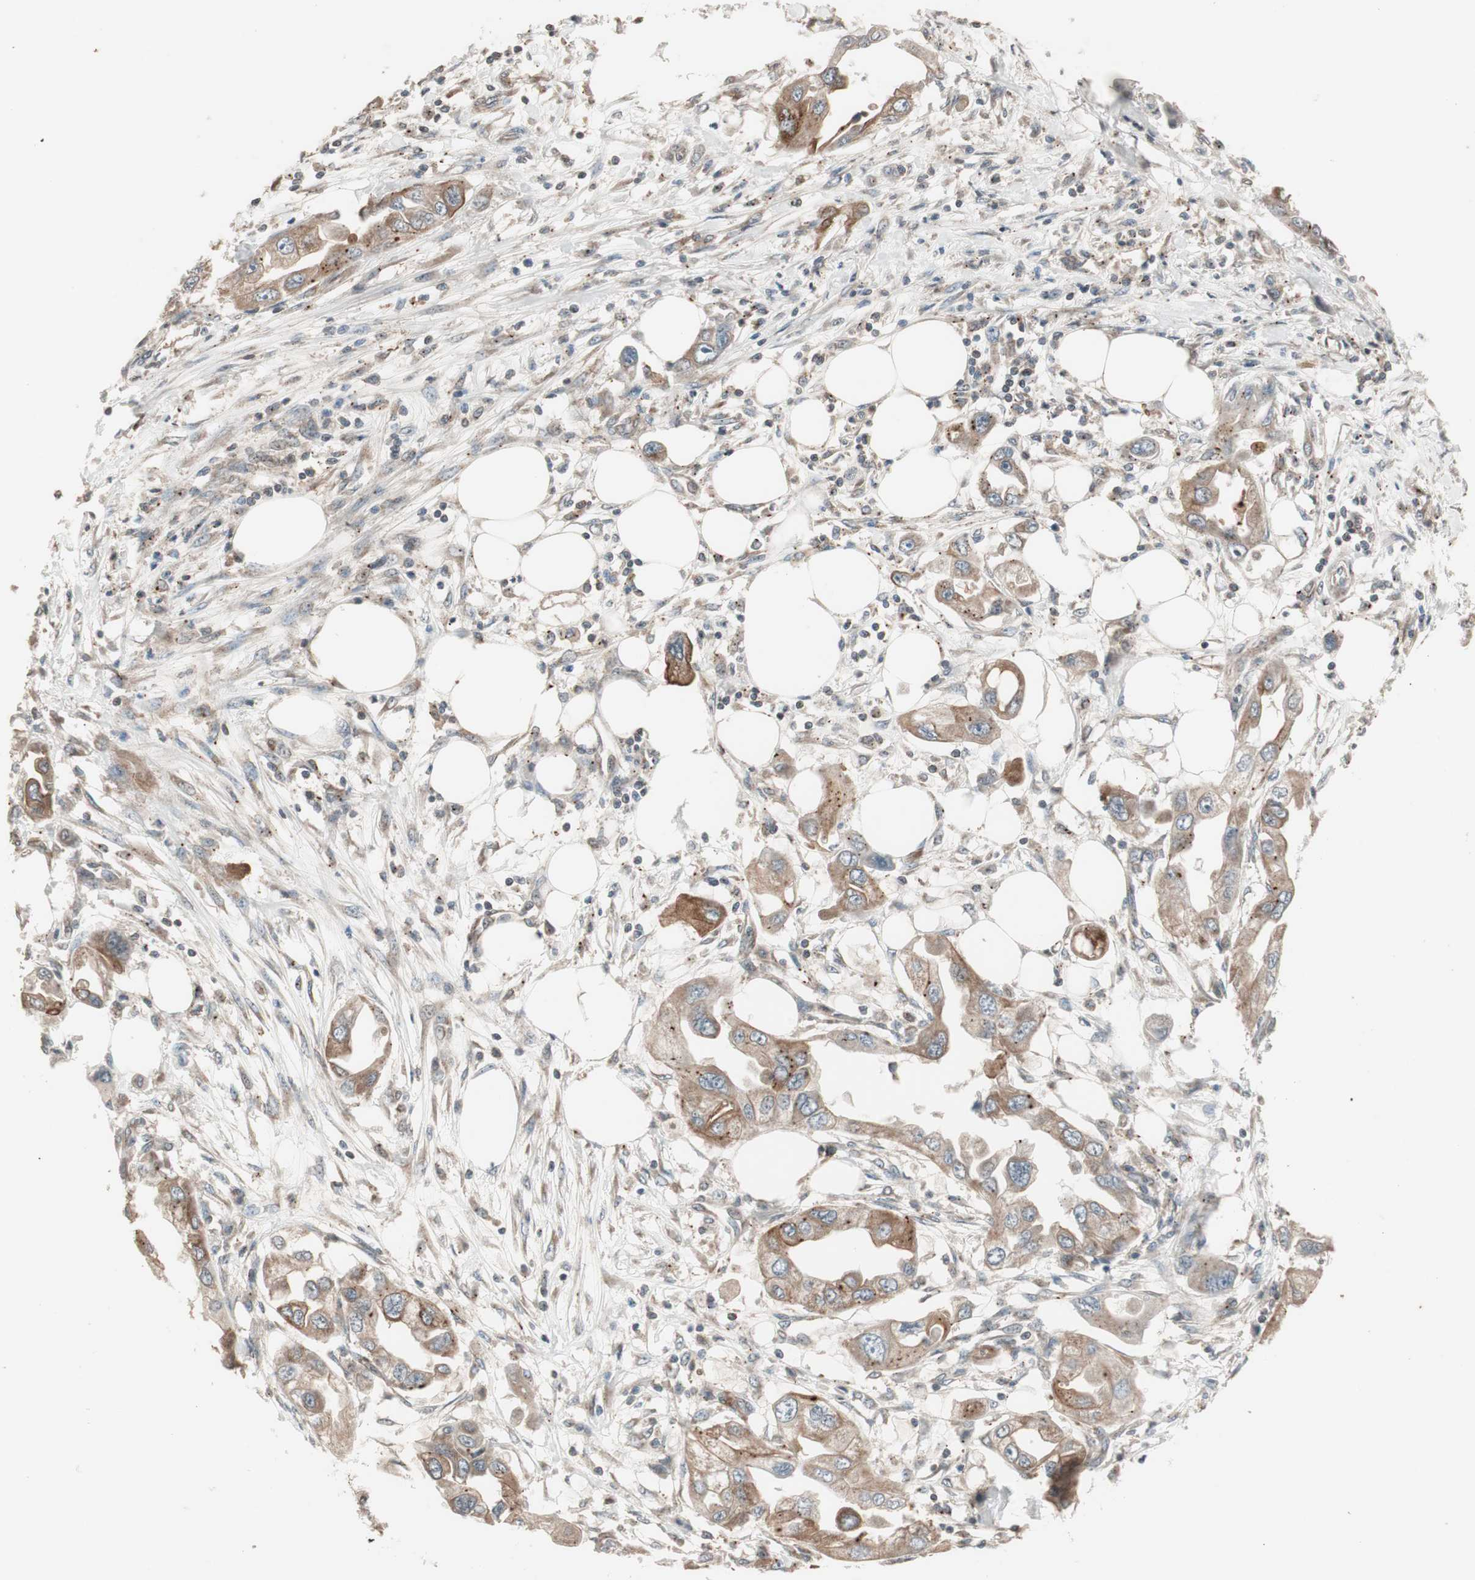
{"staining": {"intensity": "moderate", "quantity": ">75%", "location": "cytoplasmic/membranous"}, "tissue": "endometrial cancer", "cell_type": "Tumor cells", "image_type": "cancer", "snomed": [{"axis": "morphology", "description": "Adenocarcinoma, NOS"}, {"axis": "topography", "description": "Endometrium"}], "caption": "Human endometrial adenocarcinoma stained with a brown dye shows moderate cytoplasmic/membranous positive positivity in about >75% of tumor cells.", "gene": "FBXO5", "patient": {"sex": "female", "age": 67}}